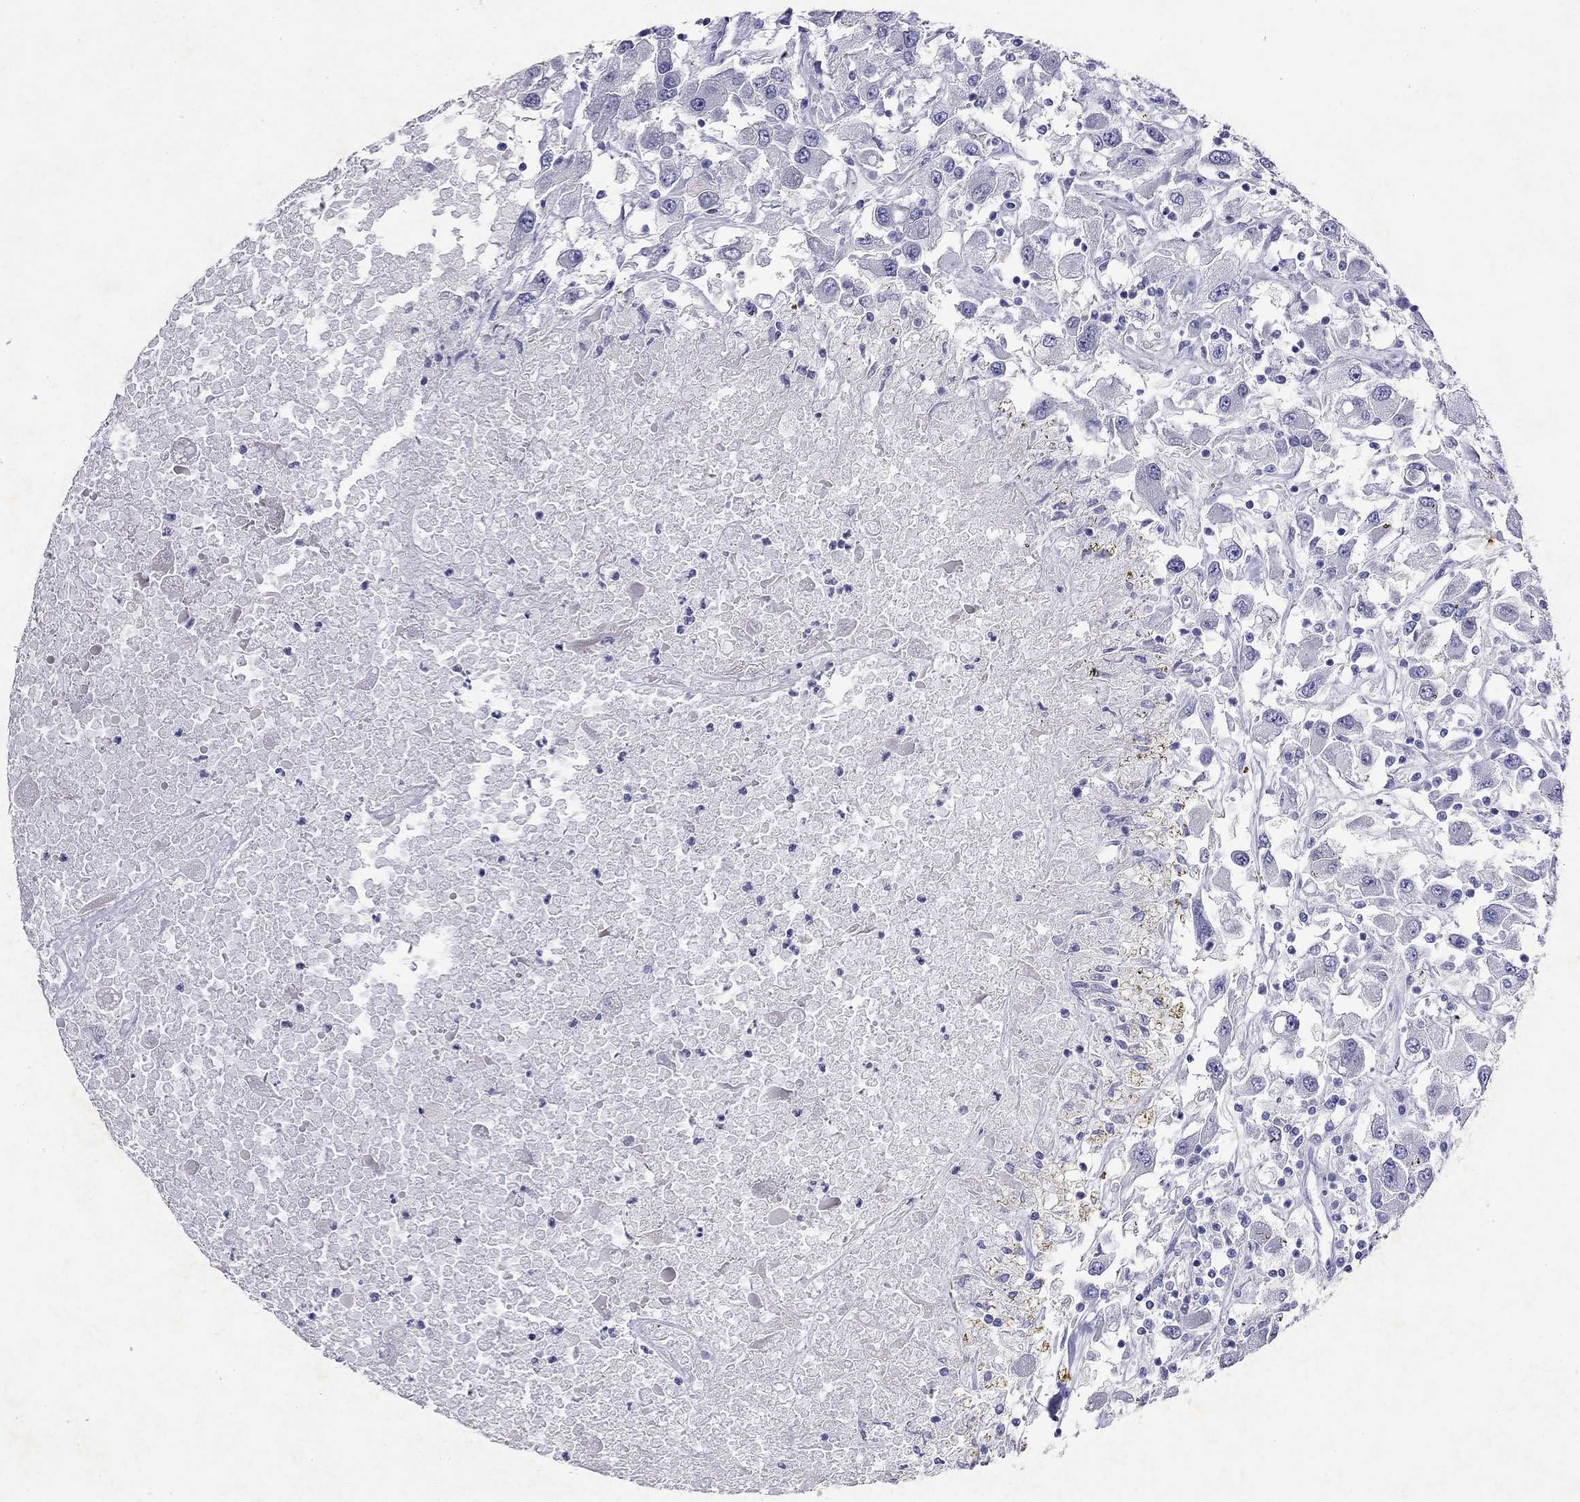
{"staining": {"intensity": "negative", "quantity": "none", "location": "none"}, "tissue": "renal cancer", "cell_type": "Tumor cells", "image_type": "cancer", "snomed": [{"axis": "morphology", "description": "Adenocarcinoma, NOS"}, {"axis": "topography", "description": "Kidney"}], "caption": "Renal adenocarcinoma stained for a protein using immunohistochemistry demonstrates no expression tumor cells.", "gene": "GNAT3", "patient": {"sex": "female", "age": 67}}